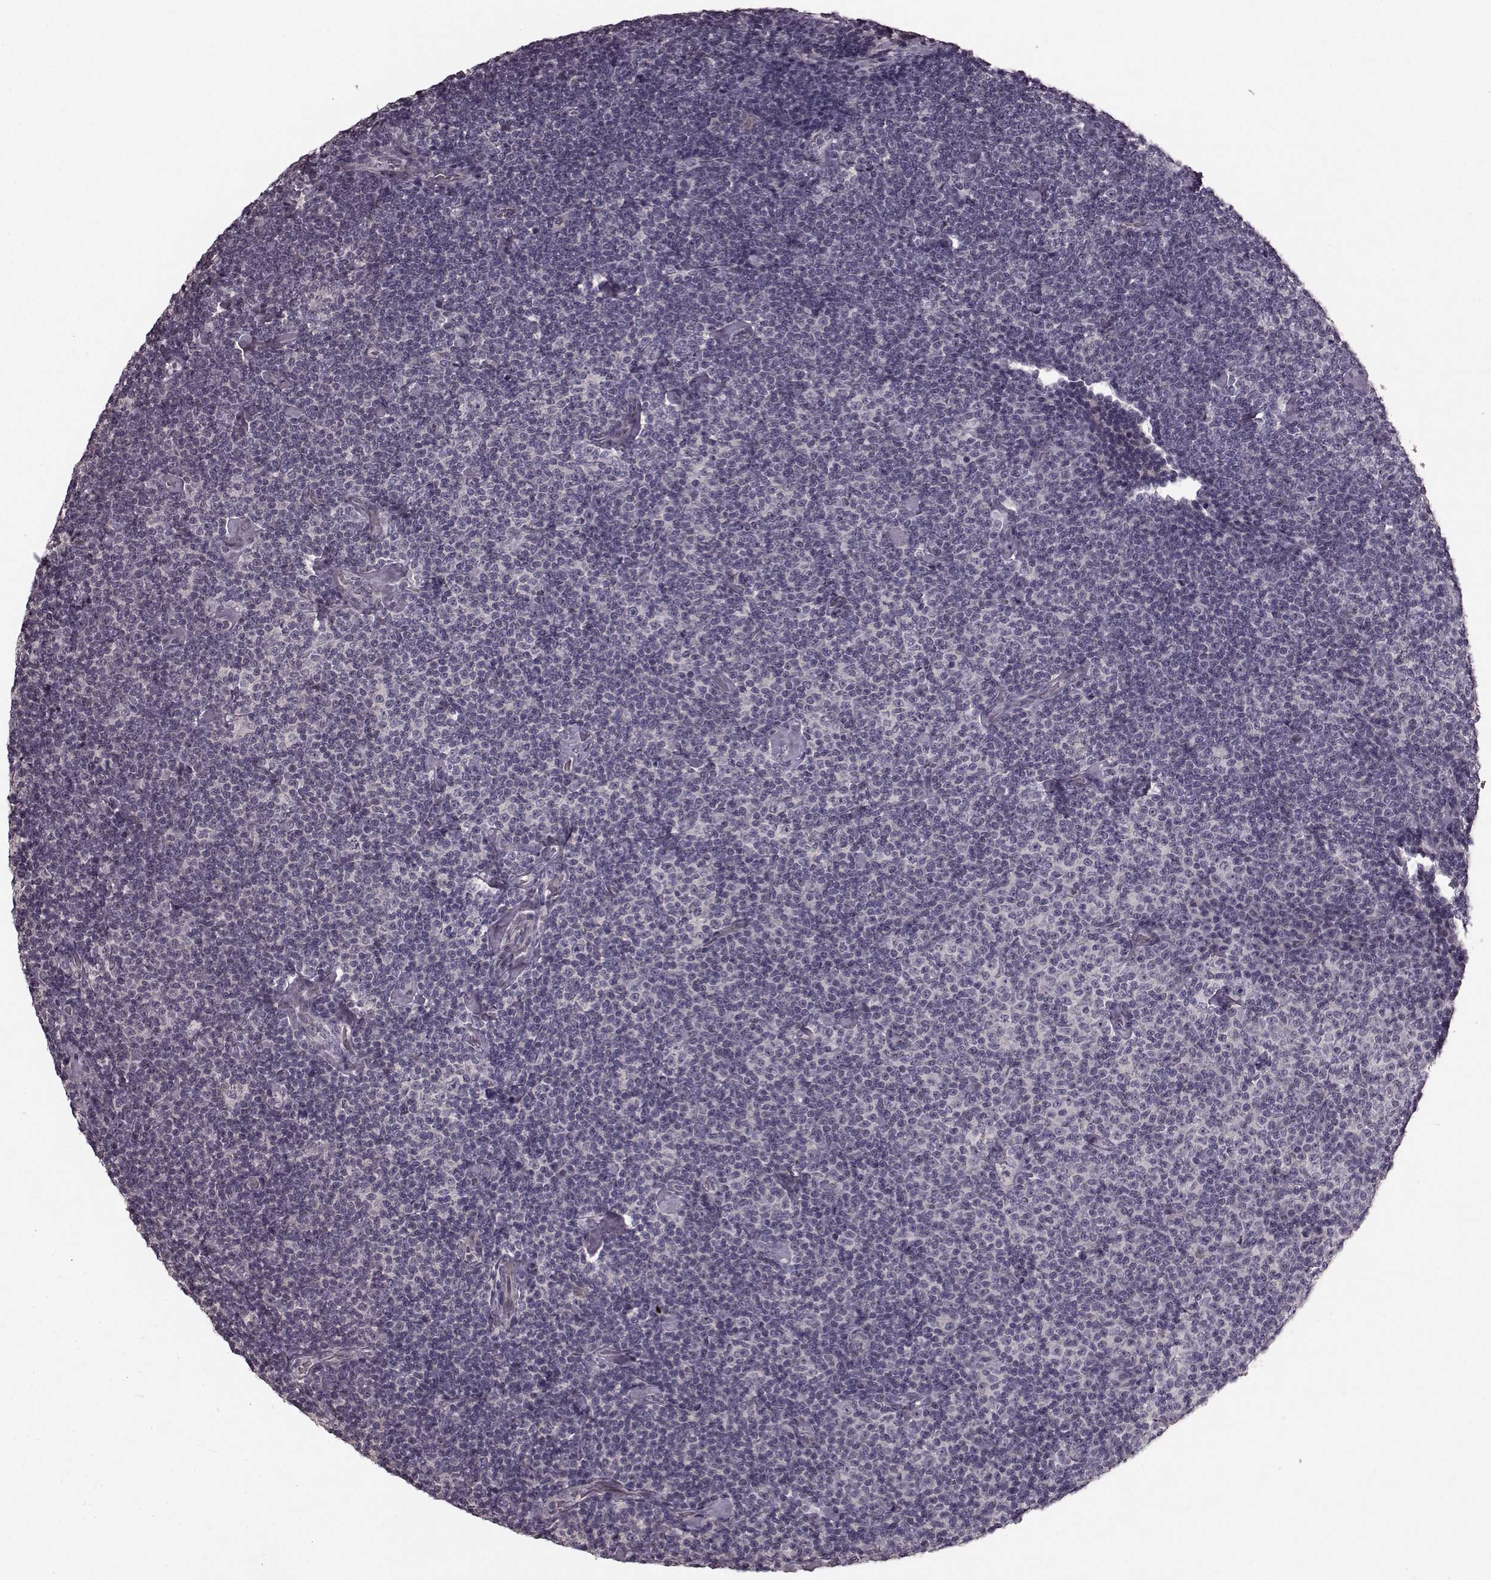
{"staining": {"intensity": "negative", "quantity": "none", "location": "none"}, "tissue": "lymphoma", "cell_type": "Tumor cells", "image_type": "cancer", "snomed": [{"axis": "morphology", "description": "Malignant lymphoma, non-Hodgkin's type, Low grade"}, {"axis": "topography", "description": "Lymph node"}], "caption": "Malignant lymphoma, non-Hodgkin's type (low-grade) stained for a protein using immunohistochemistry (IHC) displays no expression tumor cells.", "gene": "SLC22A18", "patient": {"sex": "male", "age": 81}}